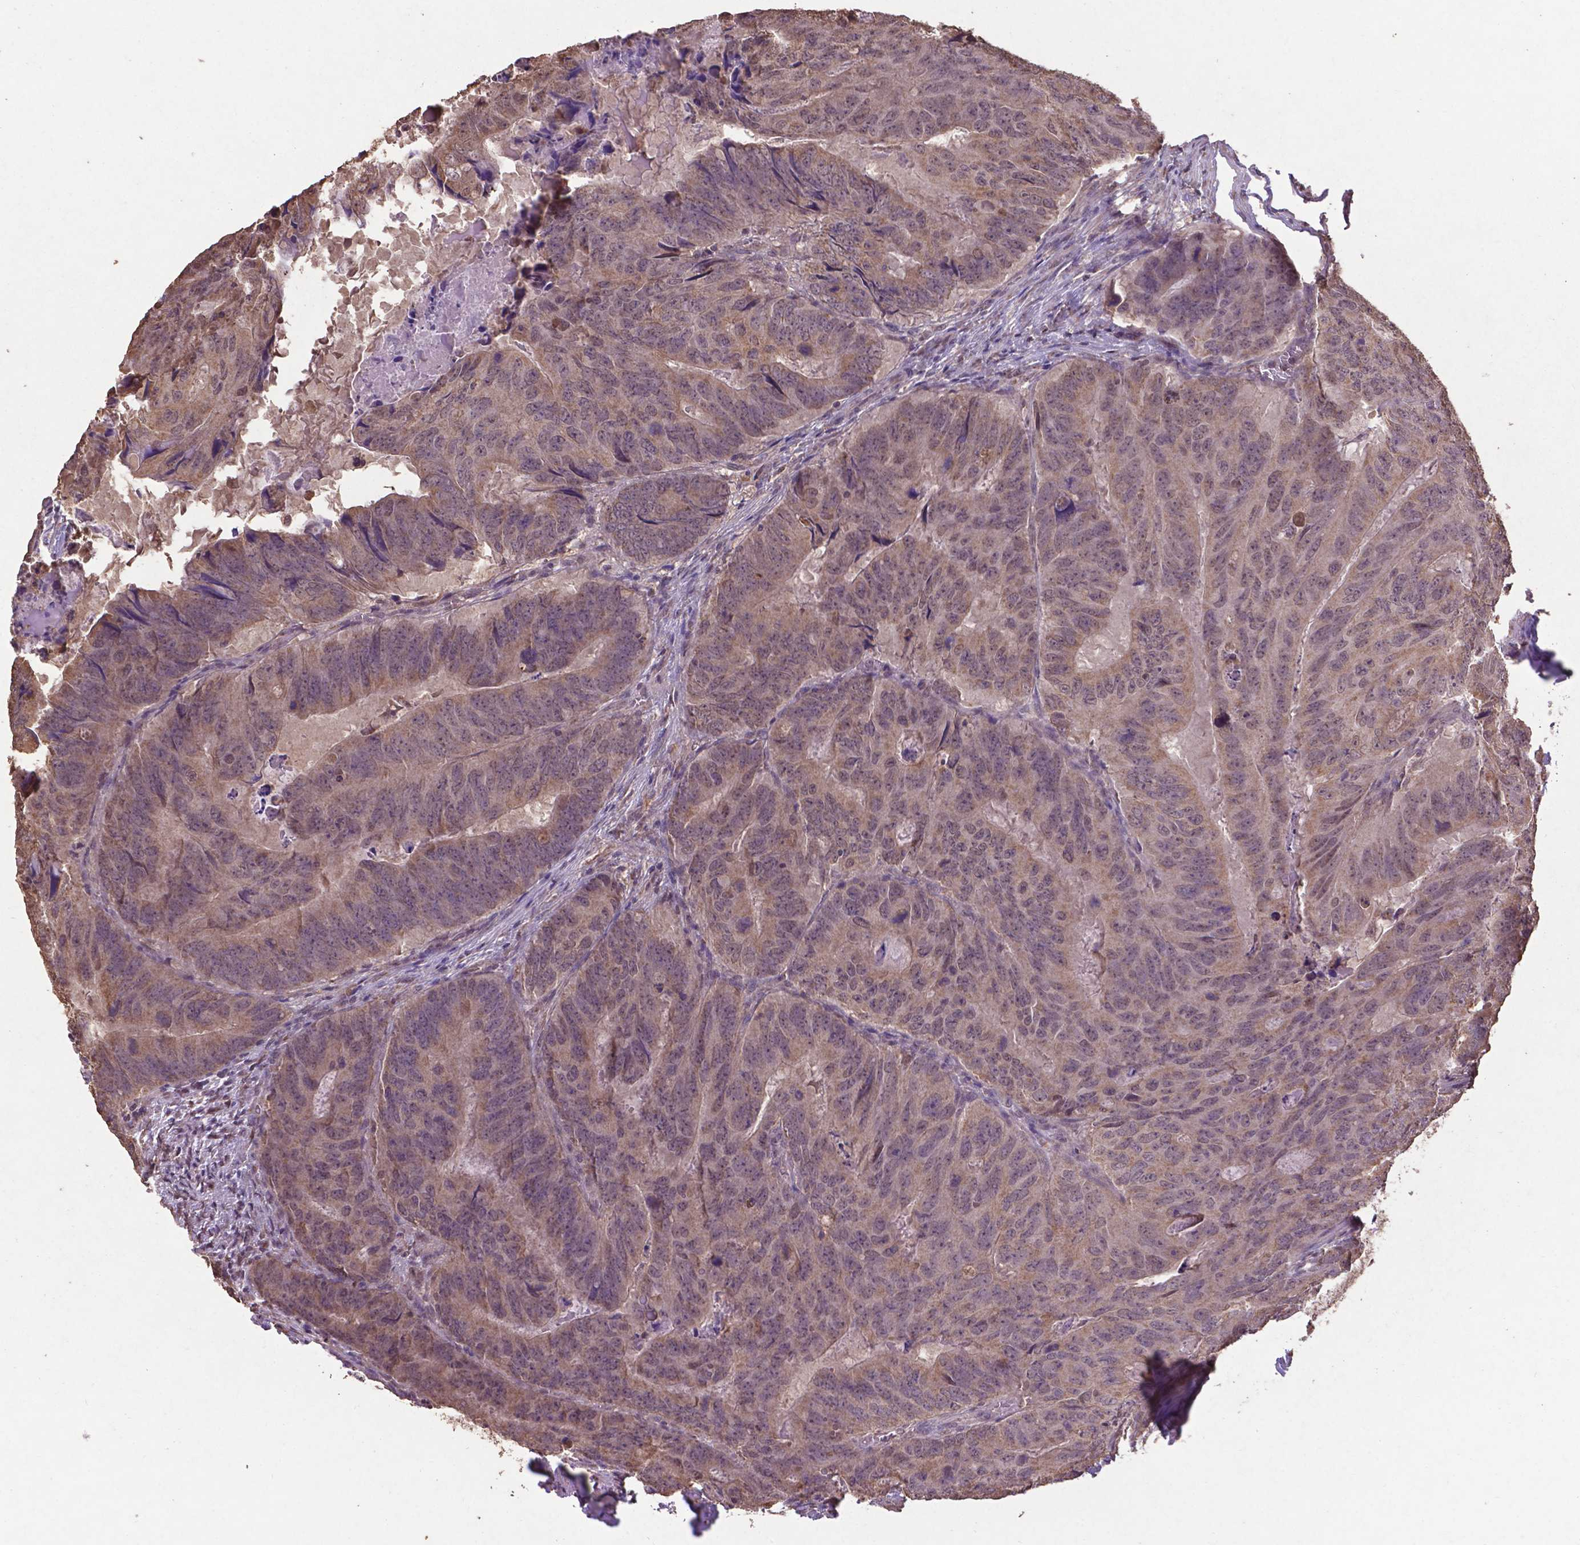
{"staining": {"intensity": "weak", "quantity": ">75%", "location": "cytoplasmic/membranous"}, "tissue": "colorectal cancer", "cell_type": "Tumor cells", "image_type": "cancer", "snomed": [{"axis": "morphology", "description": "Adenocarcinoma, NOS"}, {"axis": "topography", "description": "Colon"}], "caption": "The image demonstrates immunohistochemical staining of colorectal adenocarcinoma. There is weak cytoplasmic/membranous expression is identified in approximately >75% of tumor cells.", "gene": "DCAF1", "patient": {"sex": "male", "age": 79}}